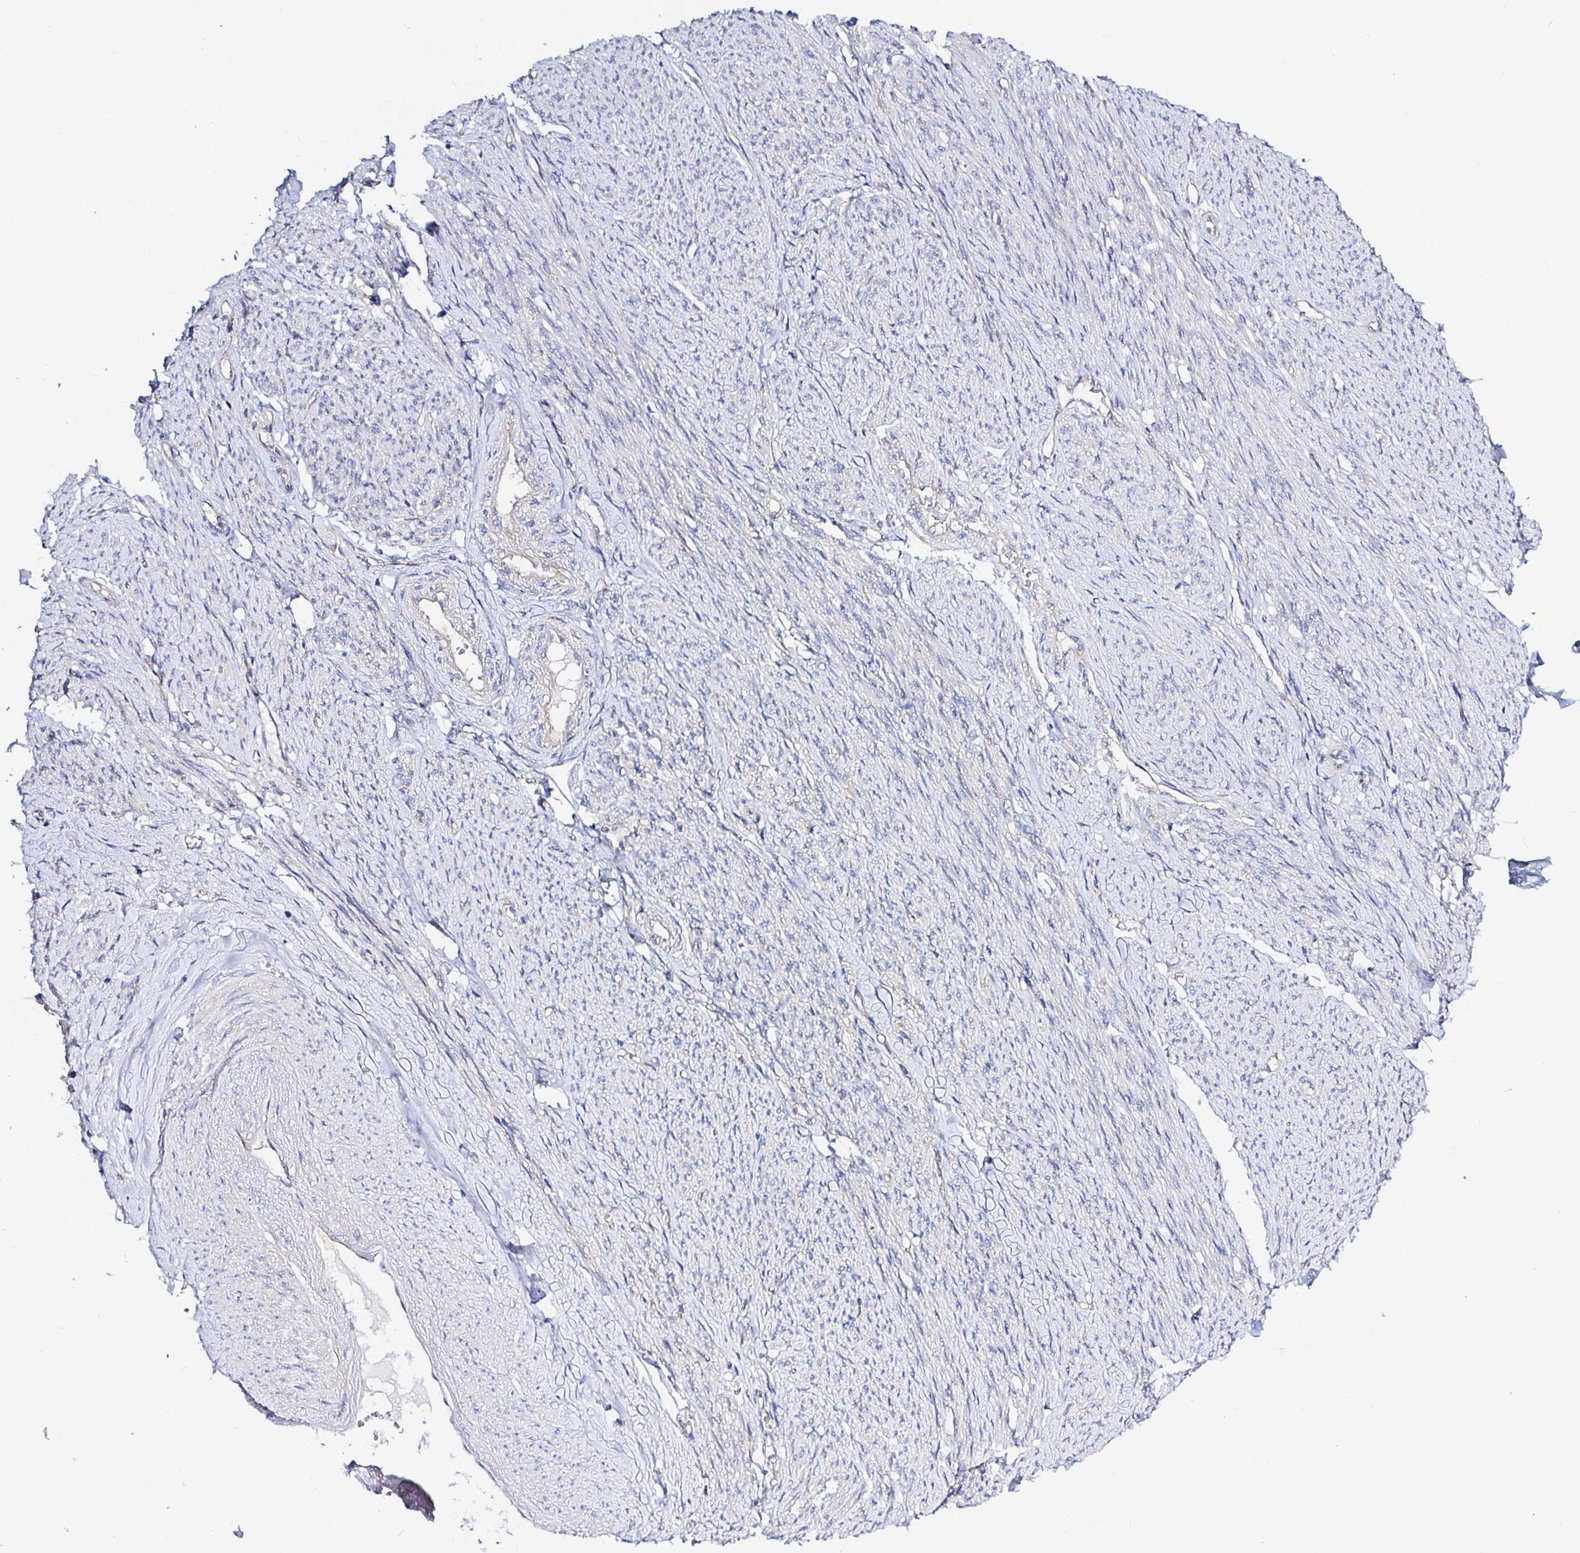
{"staining": {"intensity": "negative", "quantity": "none", "location": "none"}, "tissue": "smooth muscle", "cell_type": "Smooth muscle cells", "image_type": "normal", "snomed": [{"axis": "morphology", "description": "Normal tissue, NOS"}, {"axis": "topography", "description": "Smooth muscle"}], "caption": "An immunohistochemistry (IHC) micrograph of normal smooth muscle is shown. There is no staining in smooth muscle cells of smooth muscle. The staining was performed using DAB to visualize the protein expression in brown, while the nuclei were stained in blue with hematoxylin (Magnification: 20x).", "gene": "ARL4D", "patient": {"sex": "female", "age": 65}}